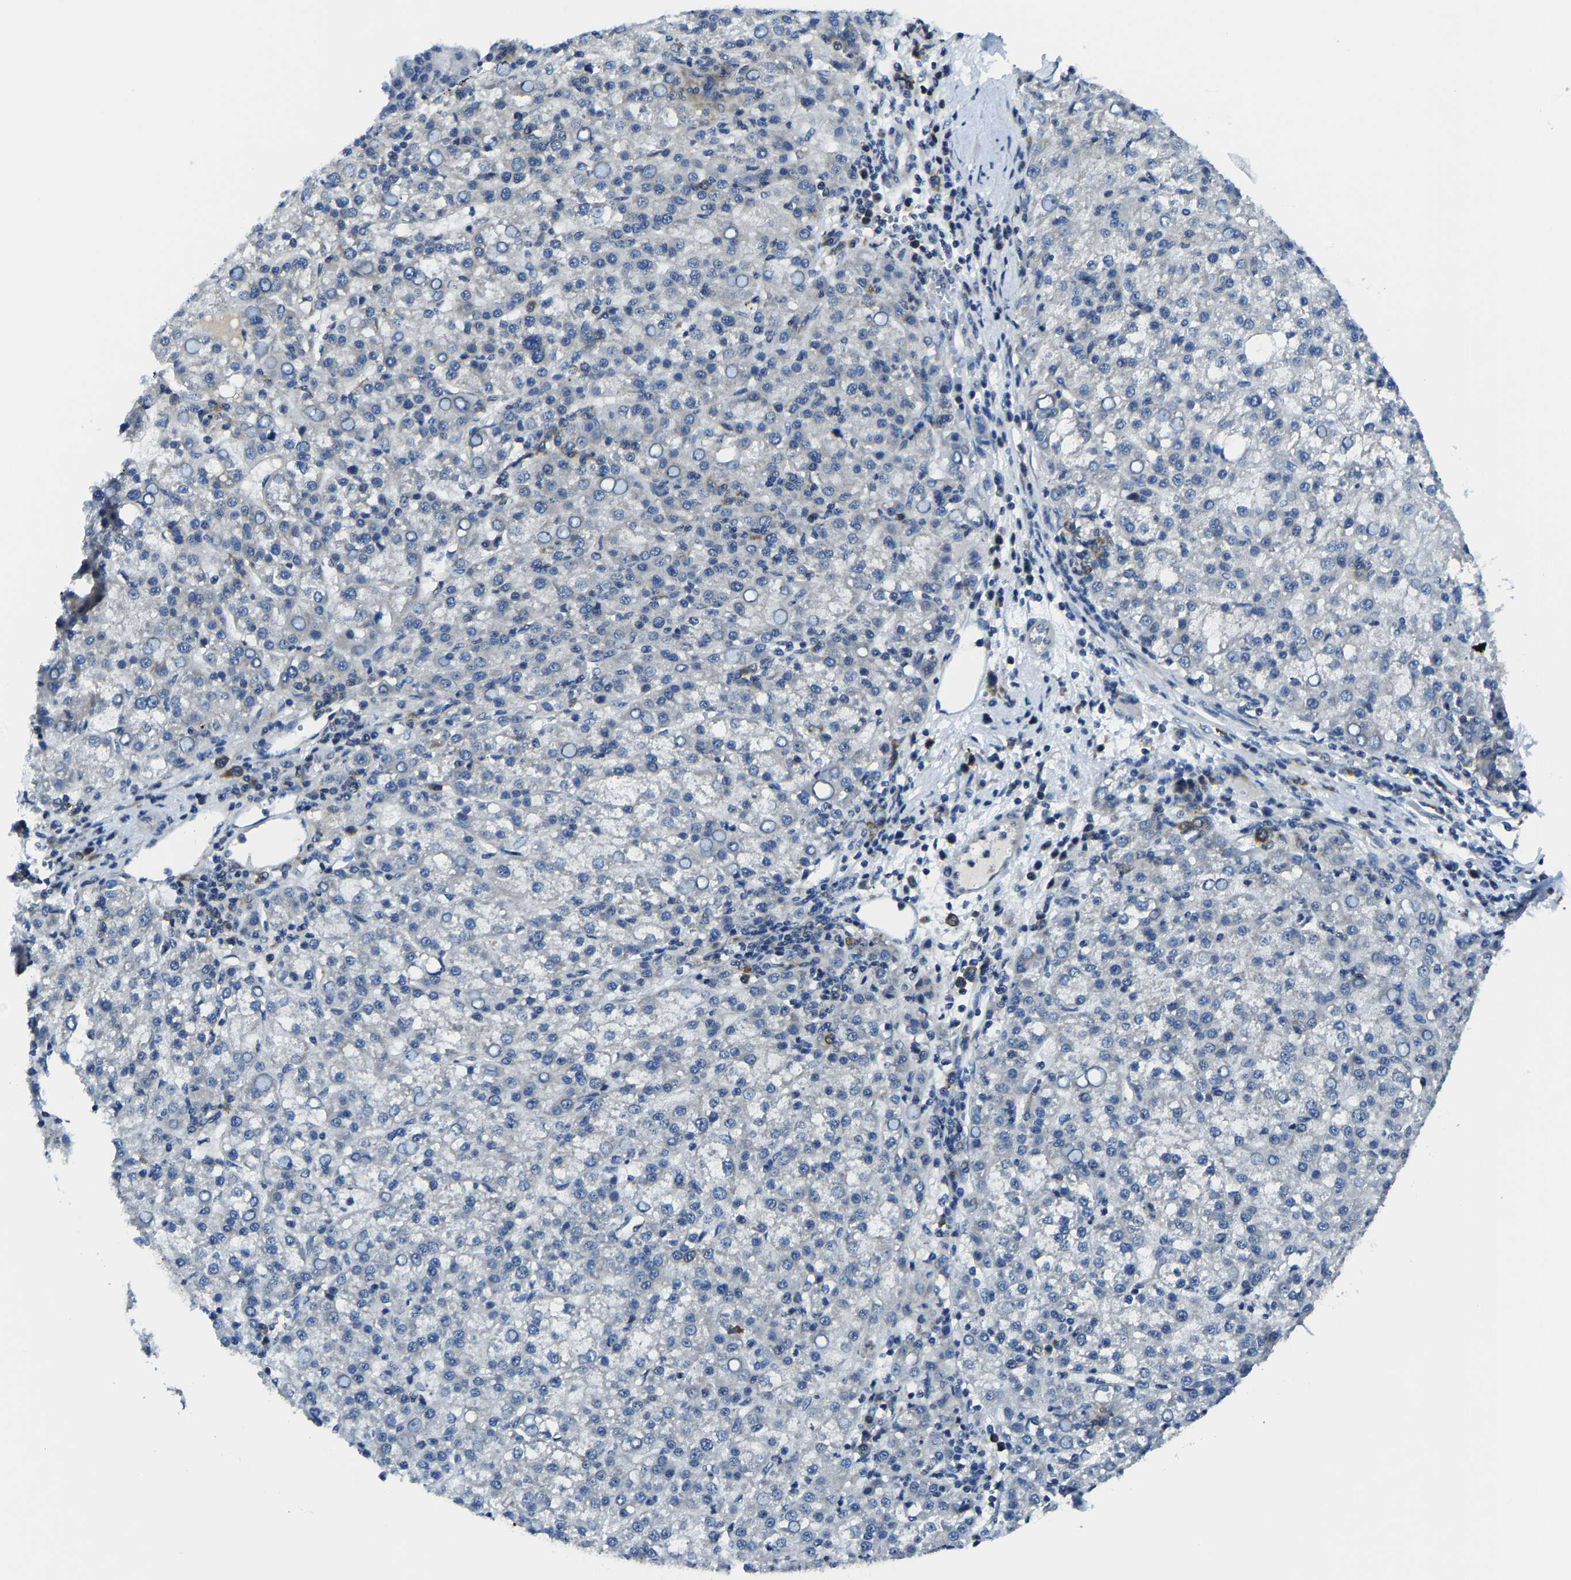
{"staining": {"intensity": "negative", "quantity": "none", "location": "none"}, "tissue": "liver cancer", "cell_type": "Tumor cells", "image_type": "cancer", "snomed": [{"axis": "morphology", "description": "Carcinoma, Hepatocellular, NOS"}, {"axis": "topography", "description": "Liver"}], "caption": "The image exhibits no significant expression in tumor cells of hepatocellular carcinoma (liver).", "gene": "G3BP2", "patient": {"sex": "female", "age": 58}}